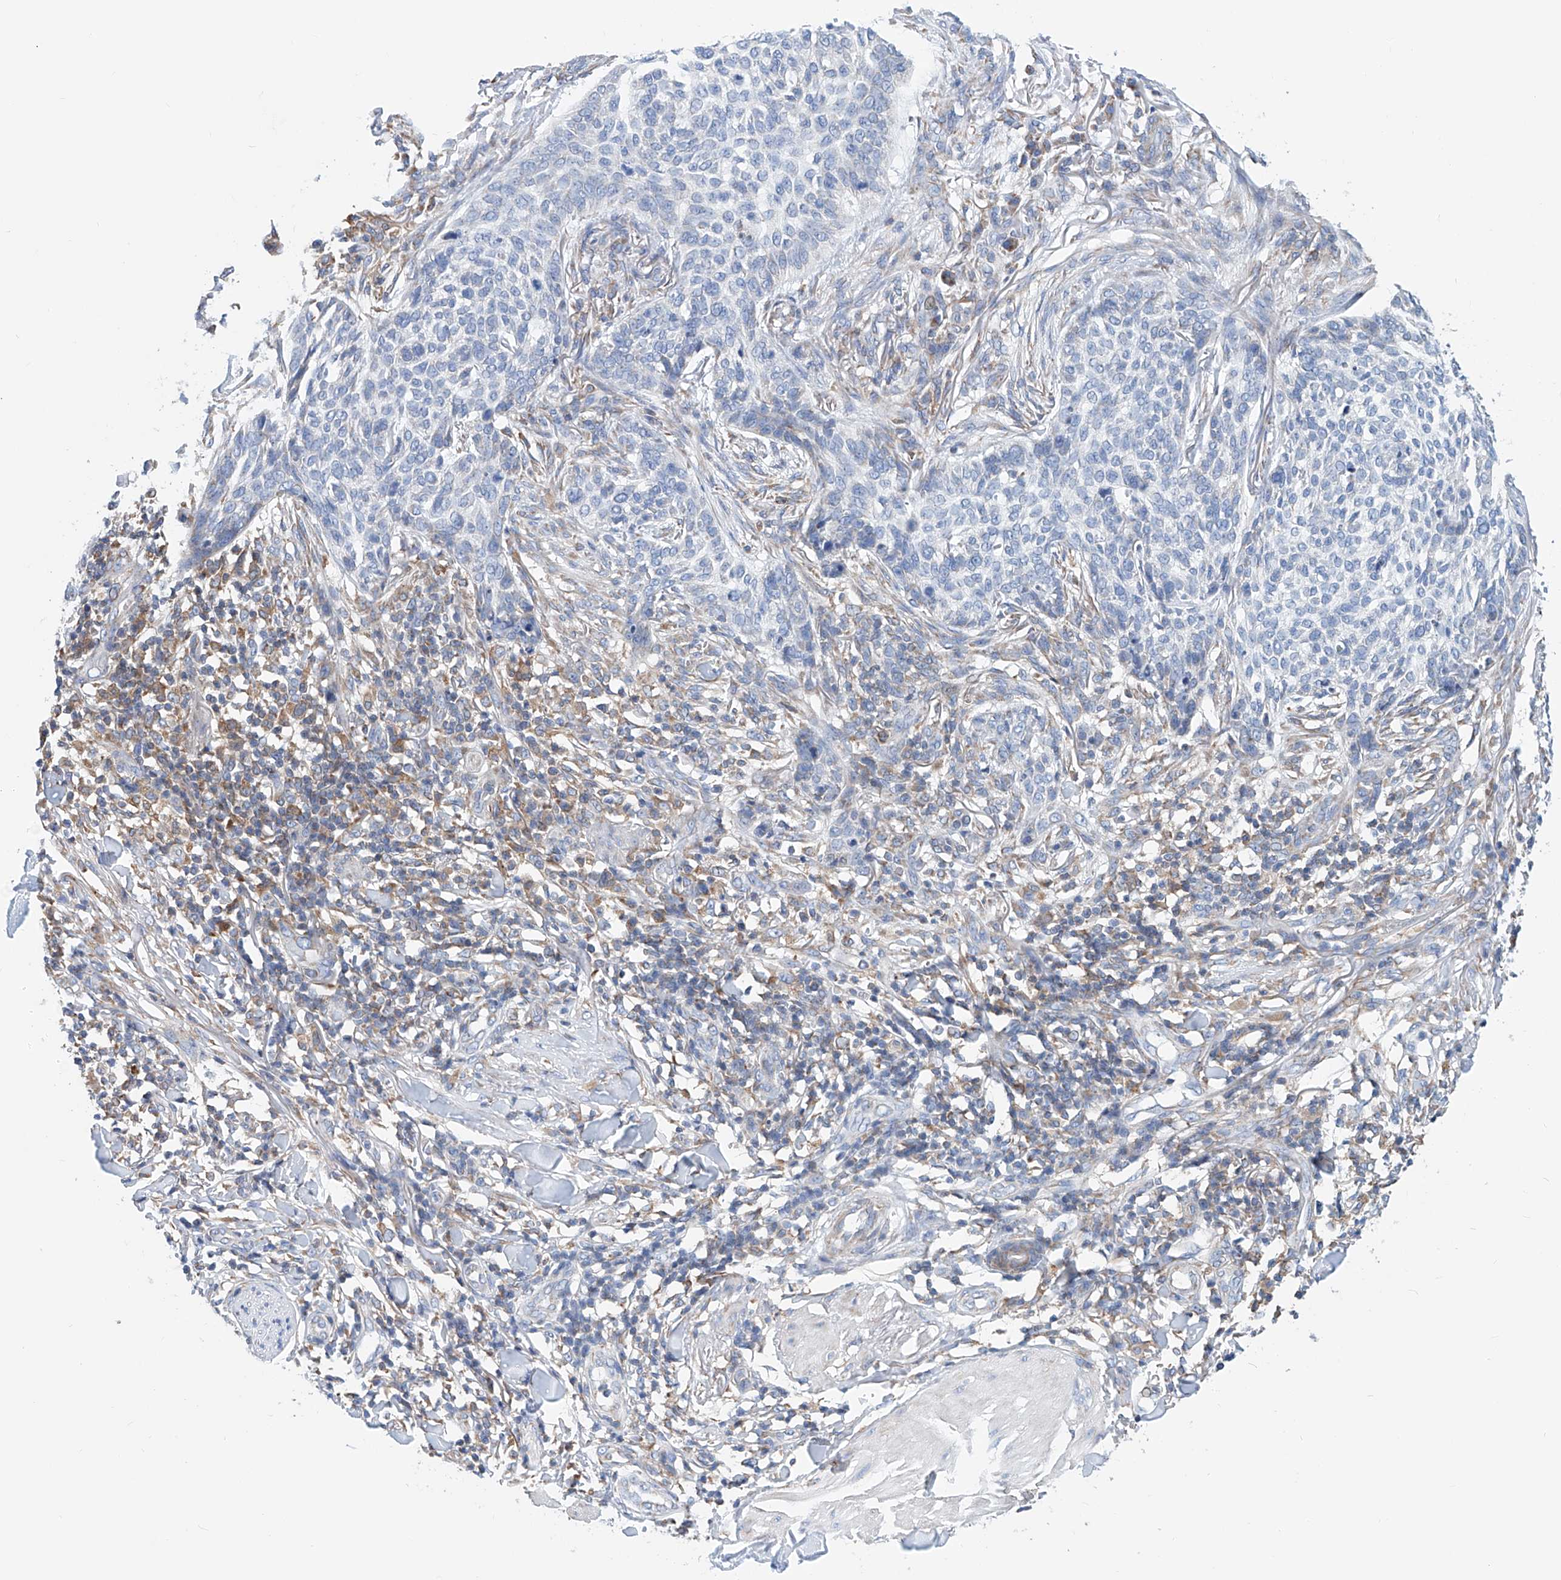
{"staining": {"intensity": "negative", "quantity": "none", "location": "none"}, "tissue": "skin cancer", "cell_type": "Tumor cells", "image_type": "cancer", "snomed": [{"axis": "morphology", "description": "Basal cell carcinoma"}, {"axis": "topography", "description": "Skin"}], "caption": "An immunohistochemistry (IHC) image of skin basal cell carcinoma is shown. There is no staining in tumor cells of skin basal cell carcinoma.", "gene": "MAD2L1", "patient": {"sex": "female", "age": 64}}